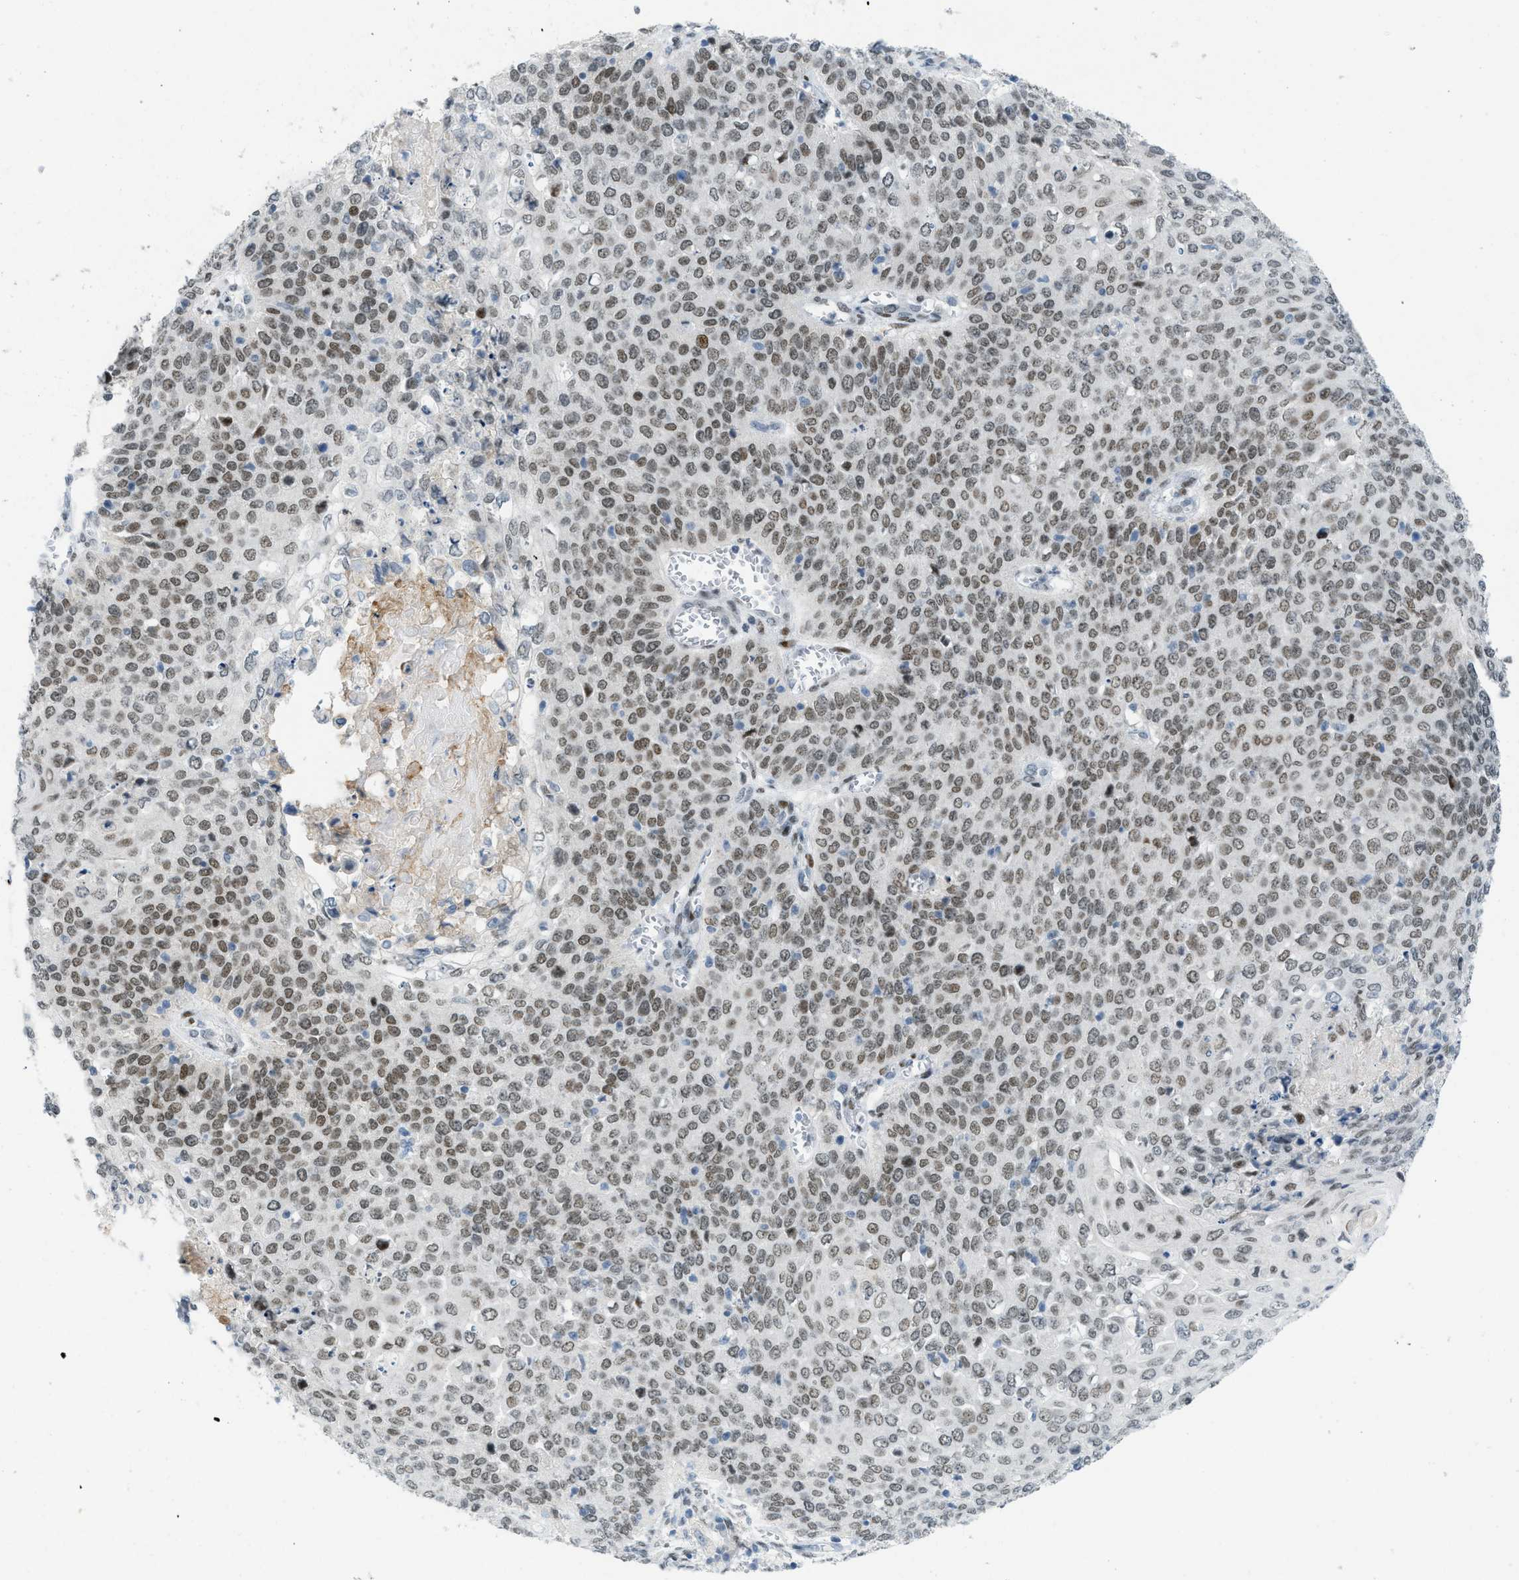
{"staining": {"intensity": "moderate", "quantity": ">75%", "location": "nuclear"}, "tissue": "cervical cancer", "cell_type": "Tumor cells", "image_type": "cancer", "snomed": [{"axis": "morphology", "description": "Squamous cell carcinoma, NOS"}, {"axis": "topography", "description": "Cervix"}], "caption": "Brown immunohistochemical staining in human cervical squamous cell carcinoma exhibits moderate nuclear expression in approximately >75% of tumor cells.", "gene": "PBX1", "patient": {"sex": "female", "age": 39}}